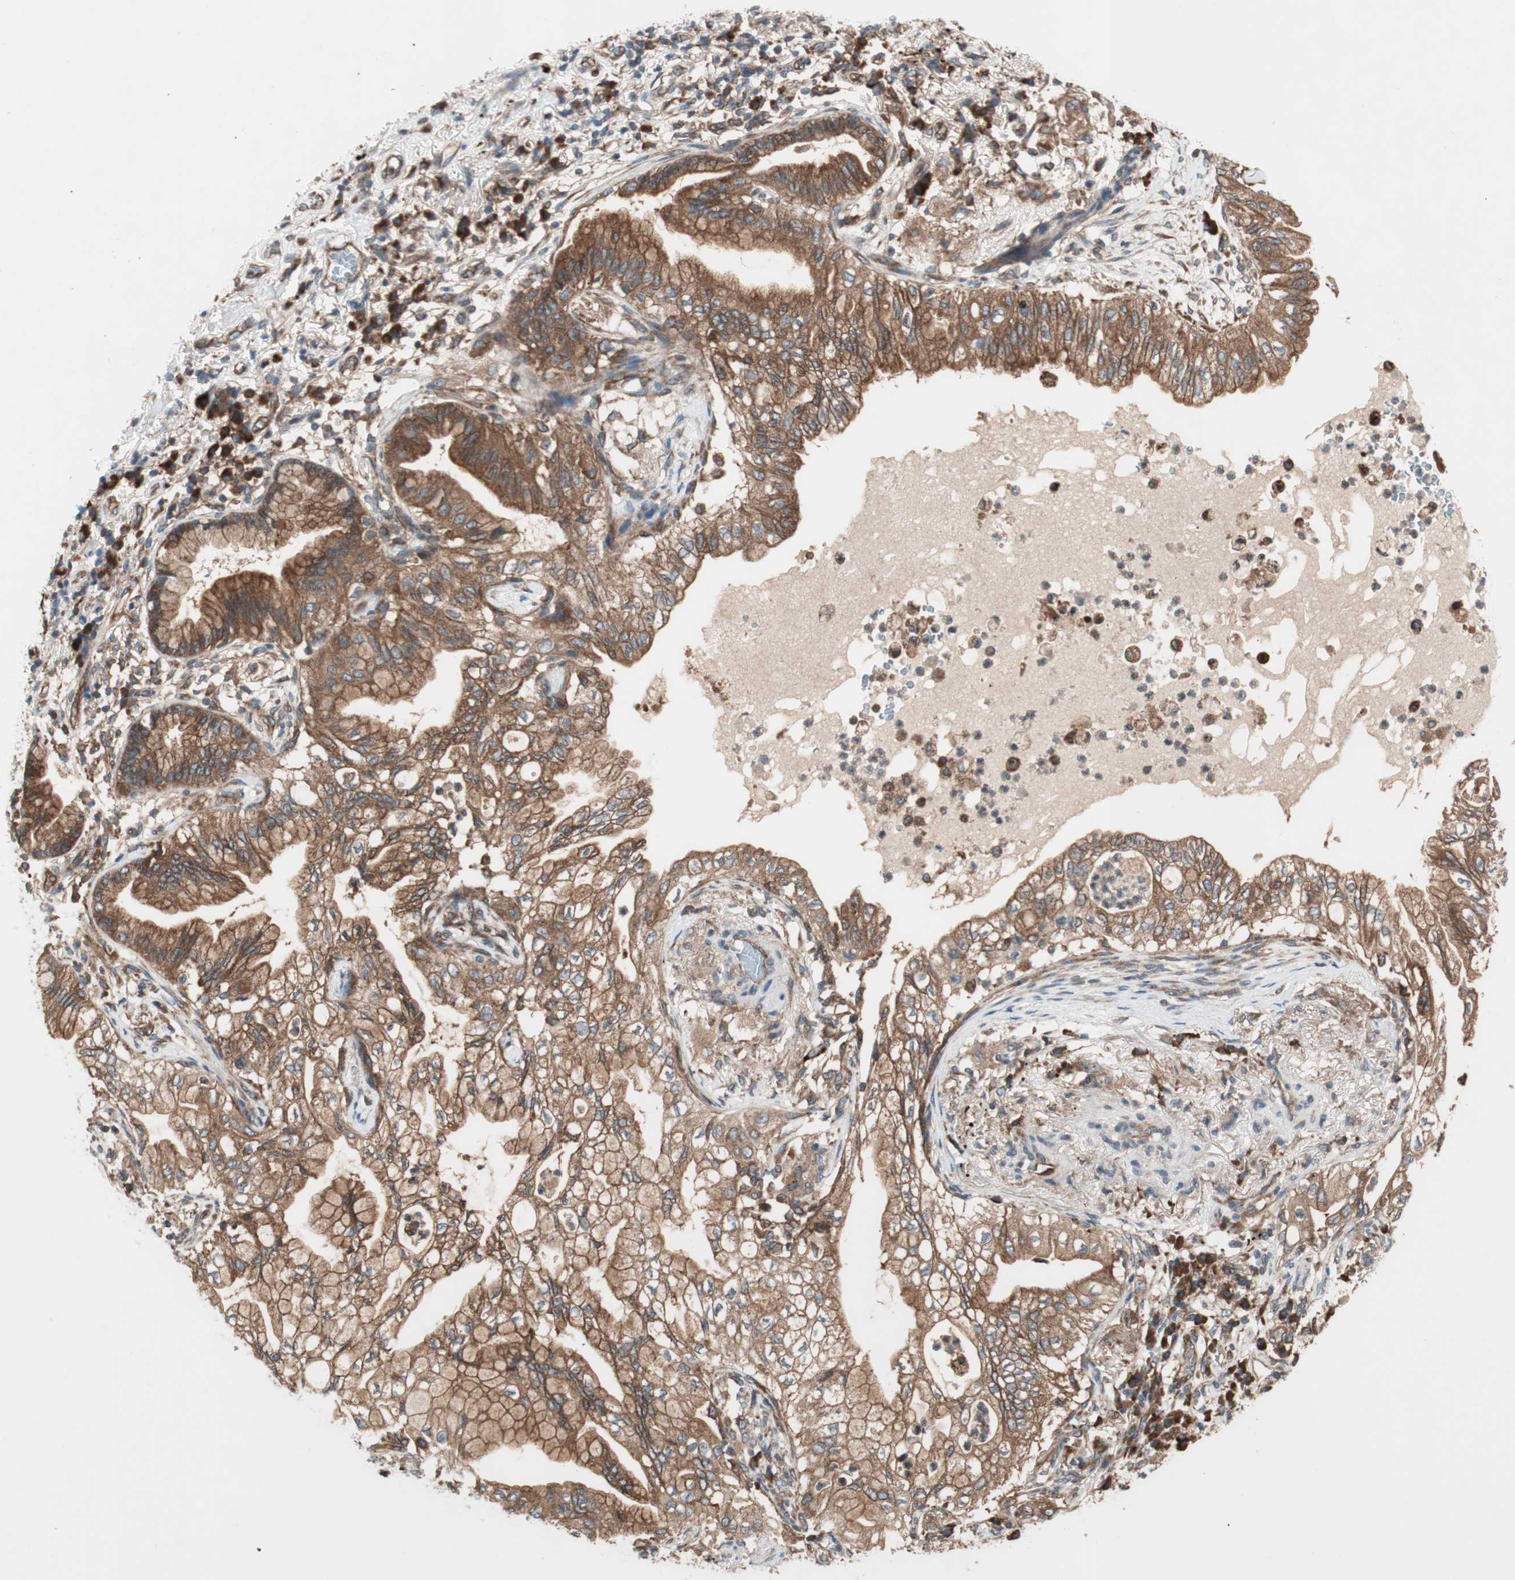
{"staining": {"intensity": "strong", "quantity": ">75%", "location": "cytoplasmic/membranous"}, "tissue": "lung cancer", "cell_type": "Tumor cells", "image_type": "cancer", "snomed": [{"axis": "morphology", "description": "Adenocarcinoma, NOS"}, {"axis": "topography", "description": "Lung"}], "caption": "IHC photomicrograph of adenocarcinoma (lung) stained for a protein (brown), which shows high levels of strong cytoplasmic/membranous positivity in about >75% of tumor cells.", "gene": "RAB5A", "patient": {"sex": "female", "age": 70}}